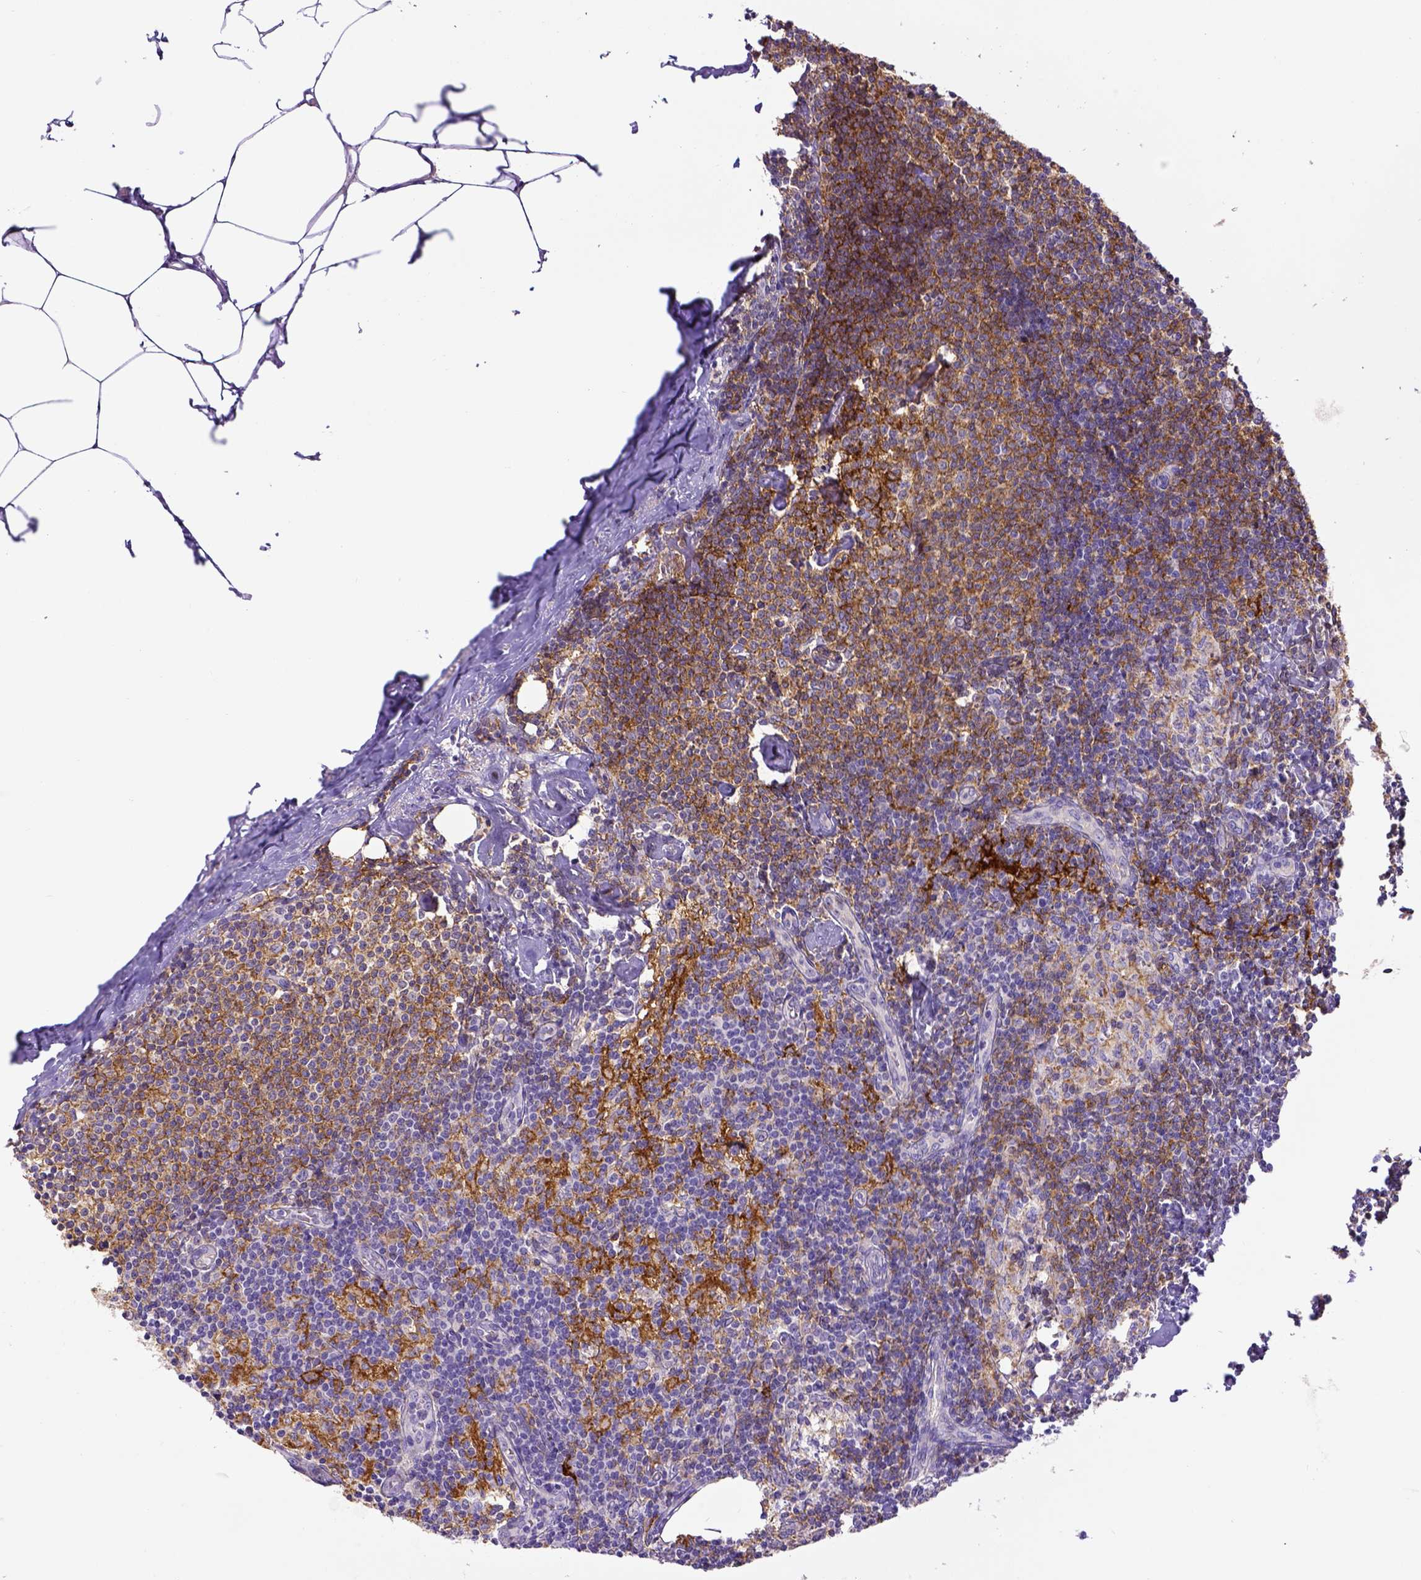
{"staining": {"intensity": "strong", "quantity": "25%-75%", "location": "cytoplasmic/membranous"}, "tissue": "lymph node", "cell_type": "Germinal center cells", "image_type": "normal", "snomed": [{"axis": "morphology", "description": "Normal tissue, NOS"}, {"axis": "topography", "description": "Lymph node"}], "caption": "The histopathology image exhibits staining of unremarkable lymph node, revealing strong cytoplasmic/membranous protein positivity (brown color) within germinal center cells. Using DAB (3,3'-diaminobenzidine) (brown) and hematoxylin (blue) stains, captured at high magnification using brightfield microscopy.", "gene": "CD40", "patient": {"sex": "female", "age": 69}}